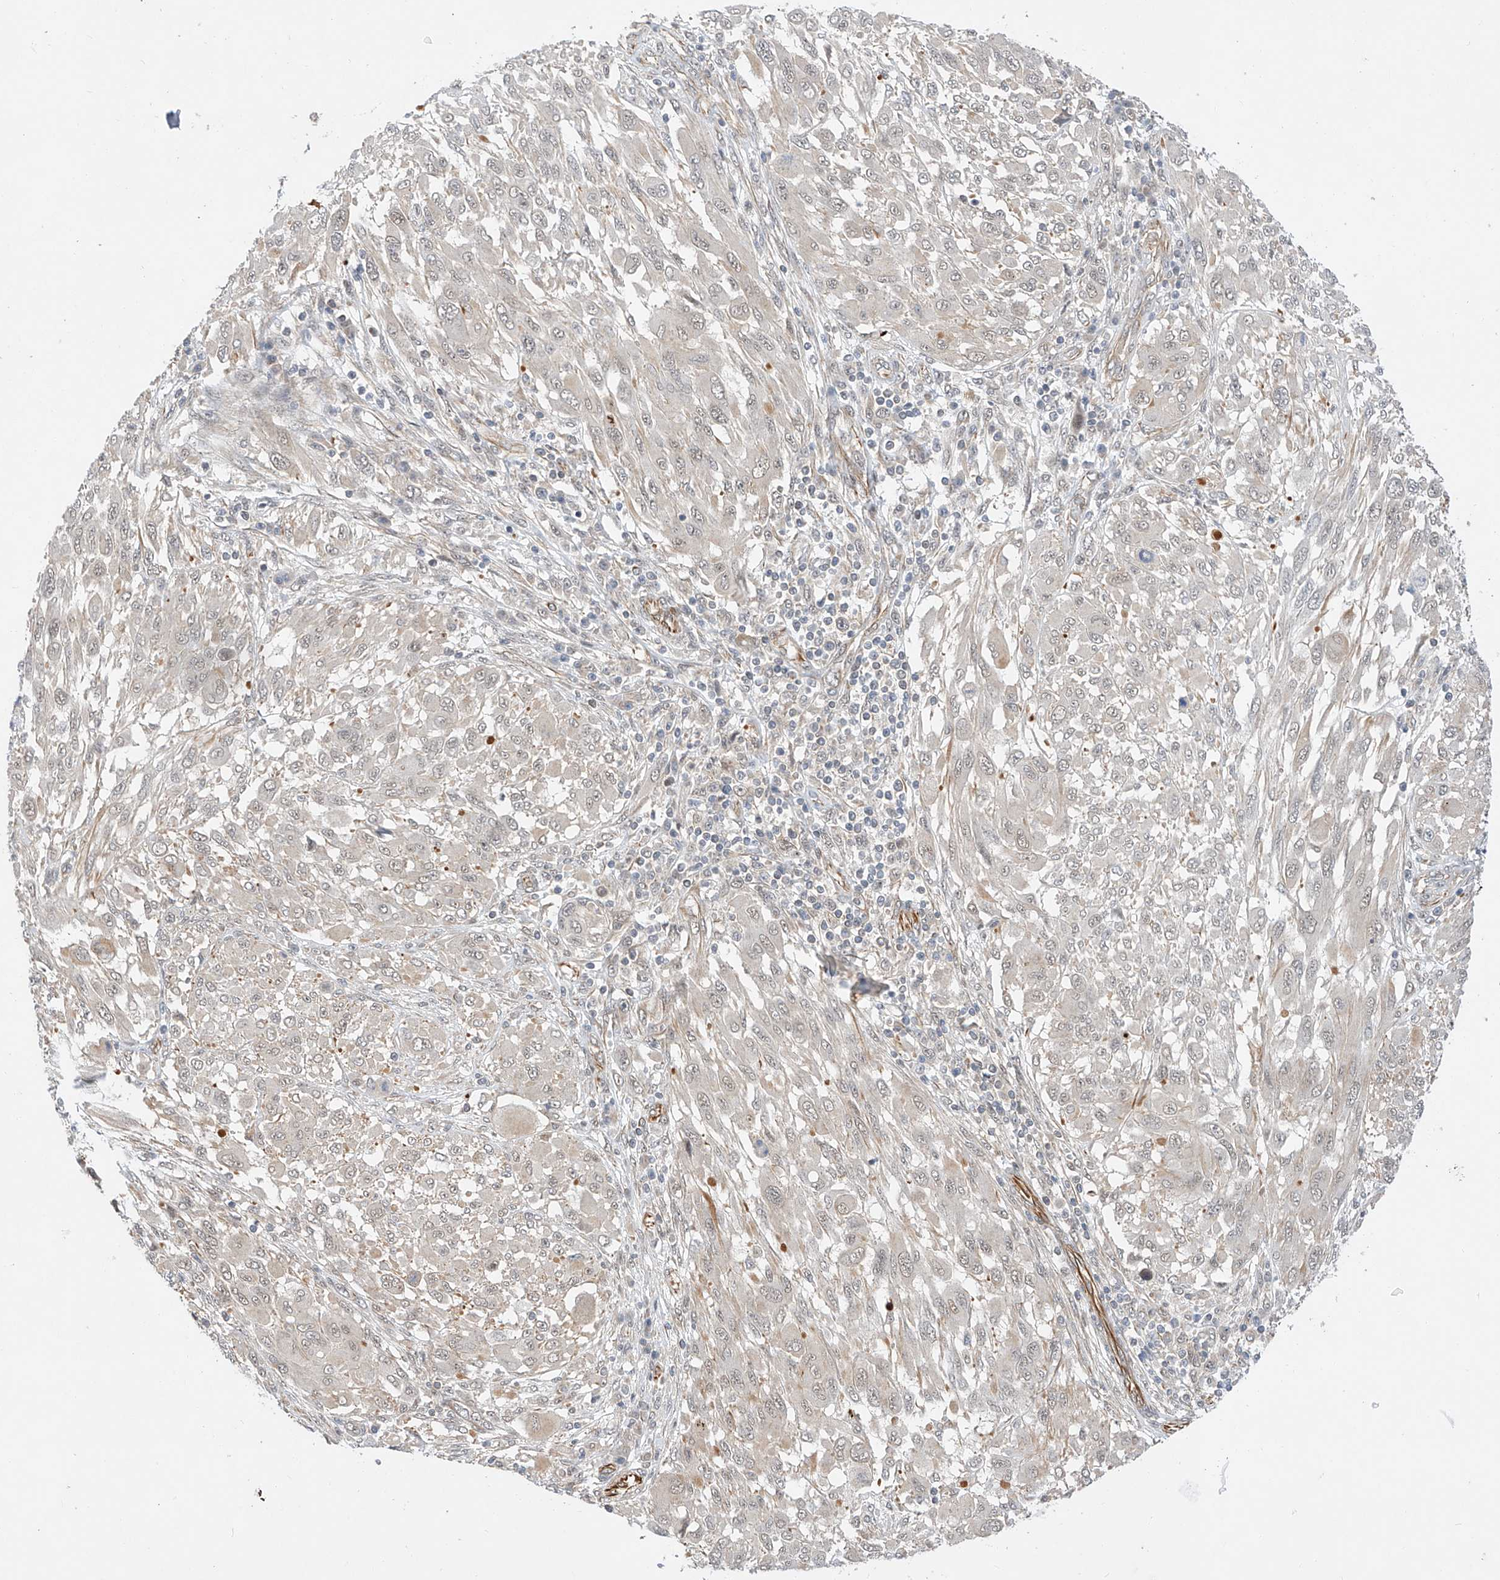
{"staining": {"intensity": "negative", "quantity": "none", "location": "none"}, "tissue": "melanoma", "cell_type": "Tumor cells", "image_type": "cancer", "snomed": [{"axis": "morphology", "description": "Malignant melanoma, NOS"}, {"axis": "topography", "description": "Skin"}], "caption": "This is an immunohistochemistry histopathology image of human melanoma. There is no staining in tumor cells.", "gene": "AMD1", "patient": {"sex": "female", "age": 91}}